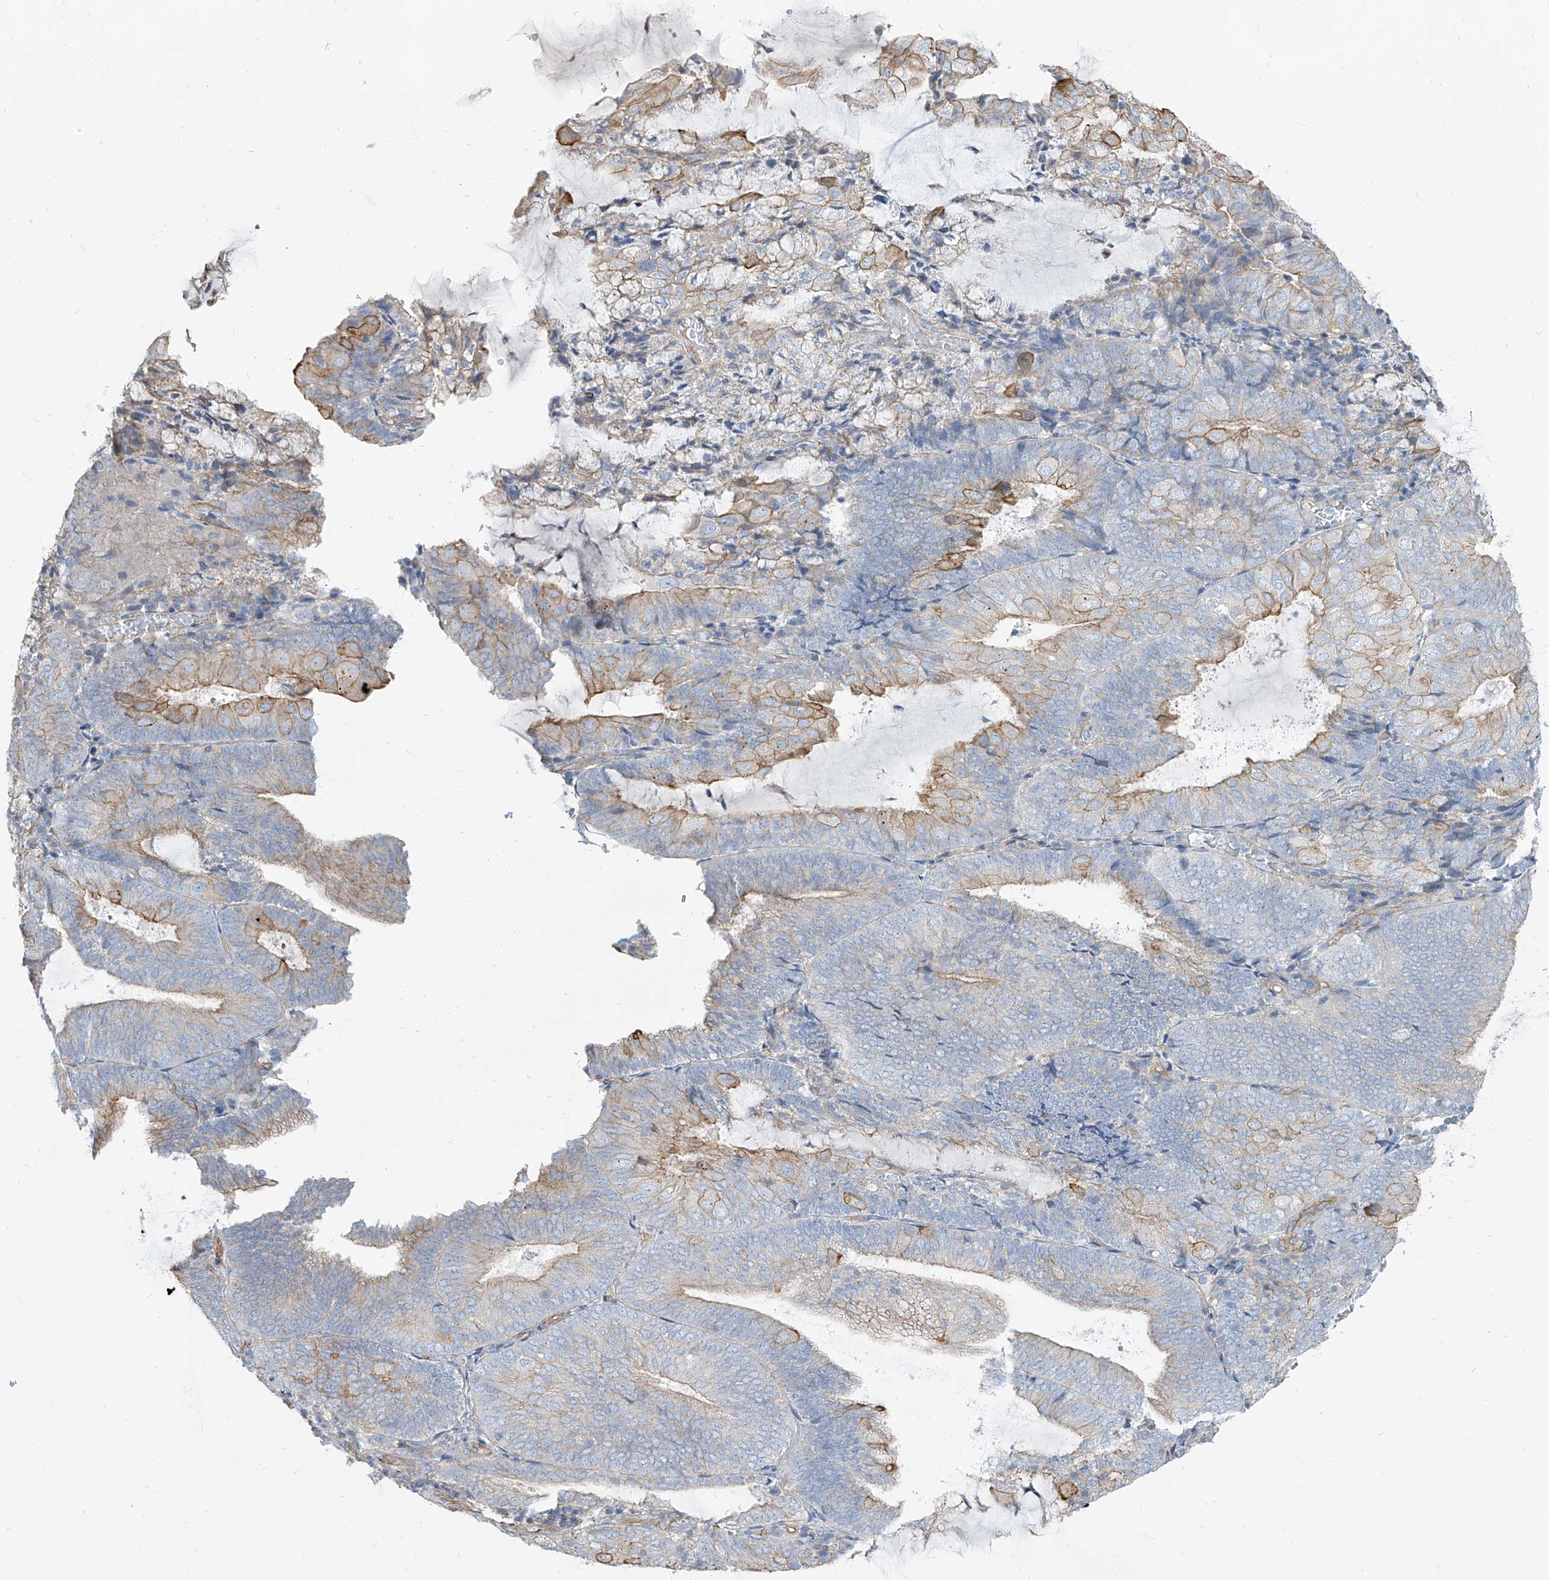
{"staining": {"intensity": "moderate", "quantity": "25%-75%", "location": "cytoplasmic/membranous"}, "tissue": "endometrial cancer", "cell_type": "Tumor cells", "image_type": "cancer", "snomed": [{"axis": "morphology", "description": "Adenocarcinoma, NOS"}, {"axis": "topography", "description": "Endometrium"}], "caption": "Protein staining reveals moderate cytoplasmic/membranous staining in approximately 25%-75% of tumor cells in adenocarcinoma (endometrial). (DAB (3,3'-diaminobenzidine) IHC, brown staining for protein, blue staining for nuclei).", "gene": "TXLNB", "patient": {"sex": "female", "age": 81}}